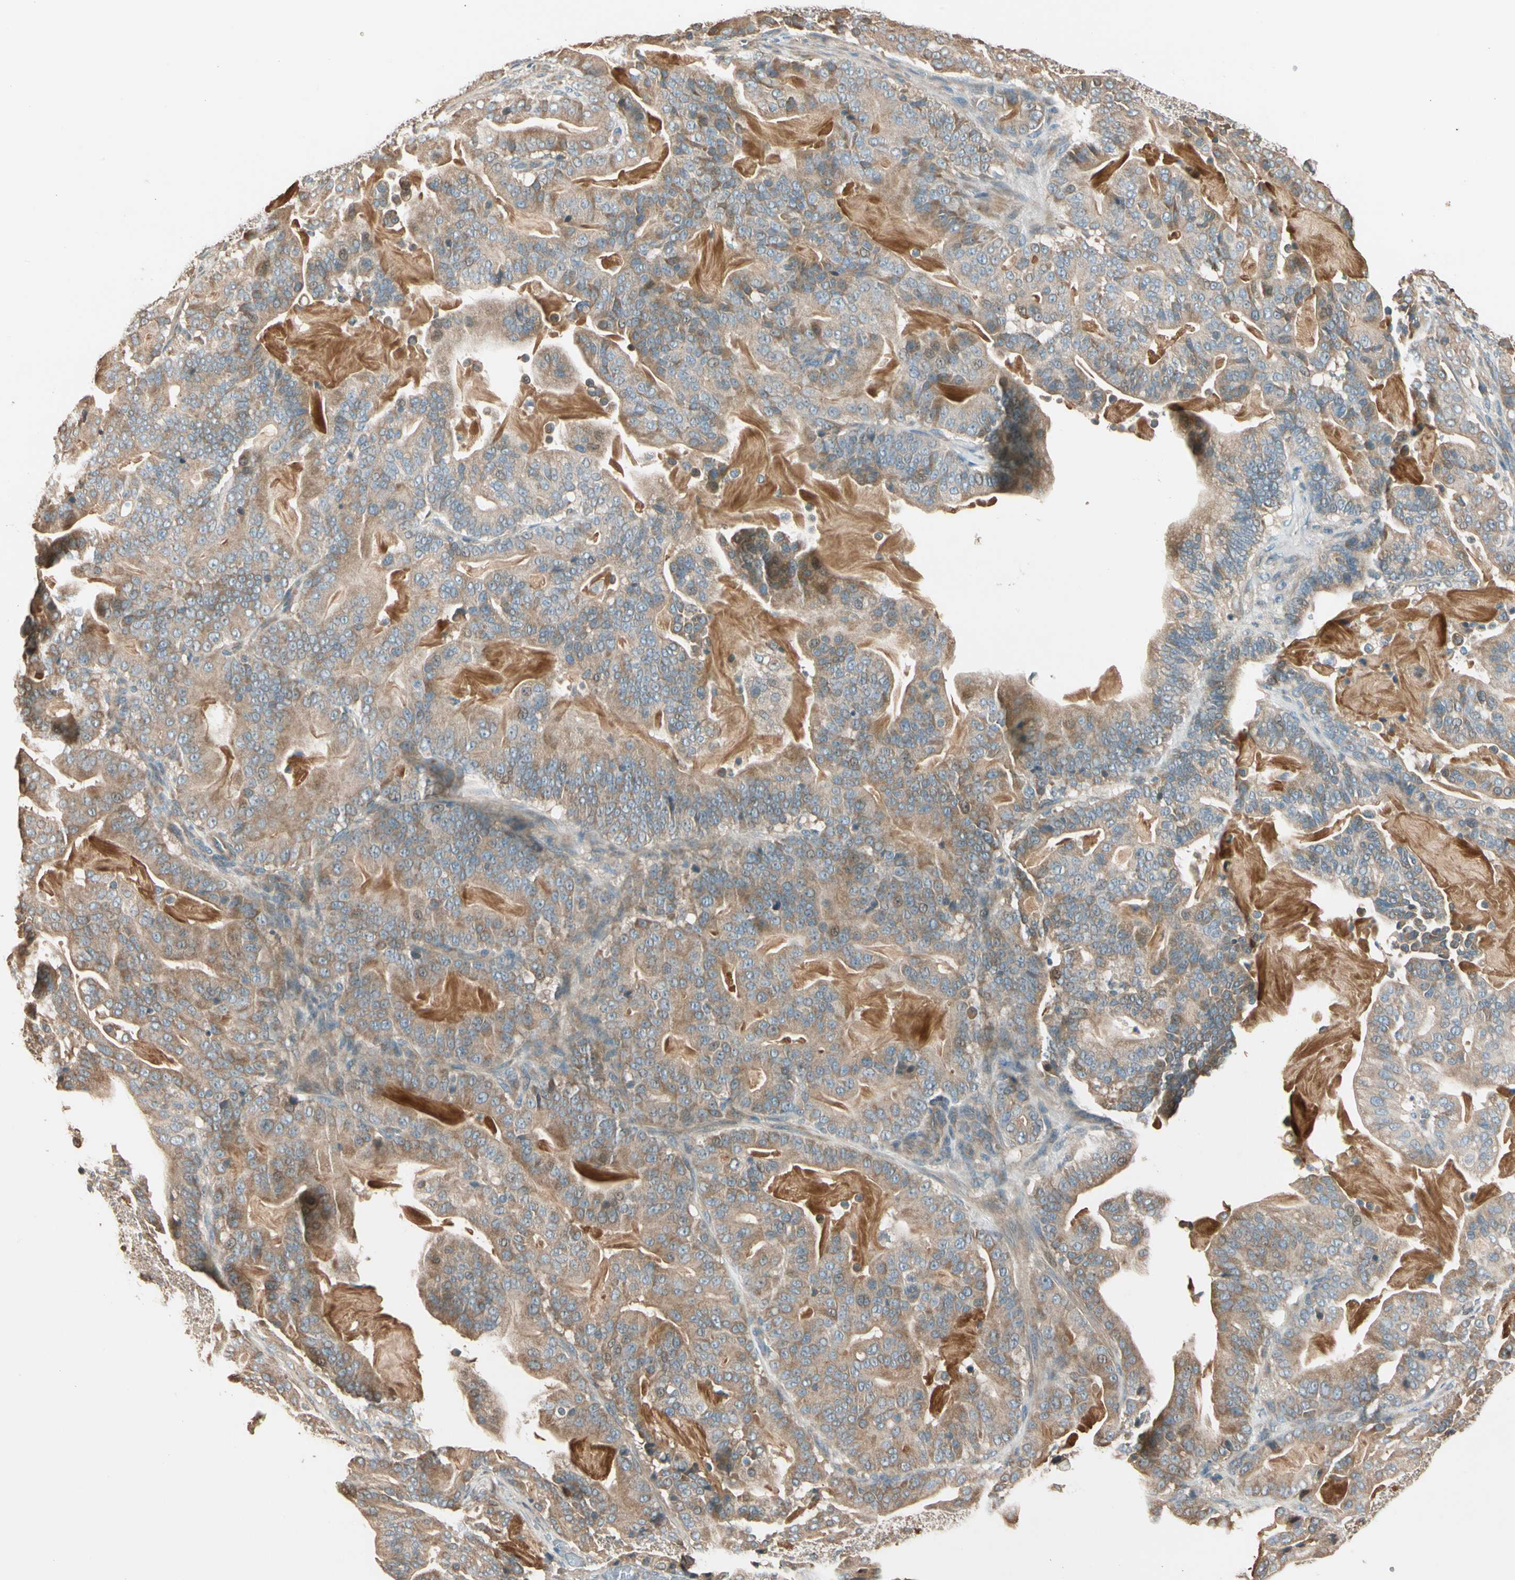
{"staining": {"intensity": "weak", "quantity": ">75%", "location": "cytoplasmic/membranous"}, "tissue": "pancreatic cancer", "cell_type": "Tumor cells", "image_type": "cancer", "snomed": [{"axis": "morphology", "description": "Adenocarcinoma, NOS"}, {"axis": "topography", "description": "Pancreas"}], "caption": "High-power microscopy captured an immunohistochemistry photomicrograph of adenocarcinoma (pancreatic), revealing weak cytoplasmic/membranous positivity in about >75% of tumor cells.", "gene": "TNFRSF21", "patient": {"sex": "male", "age": 63}}